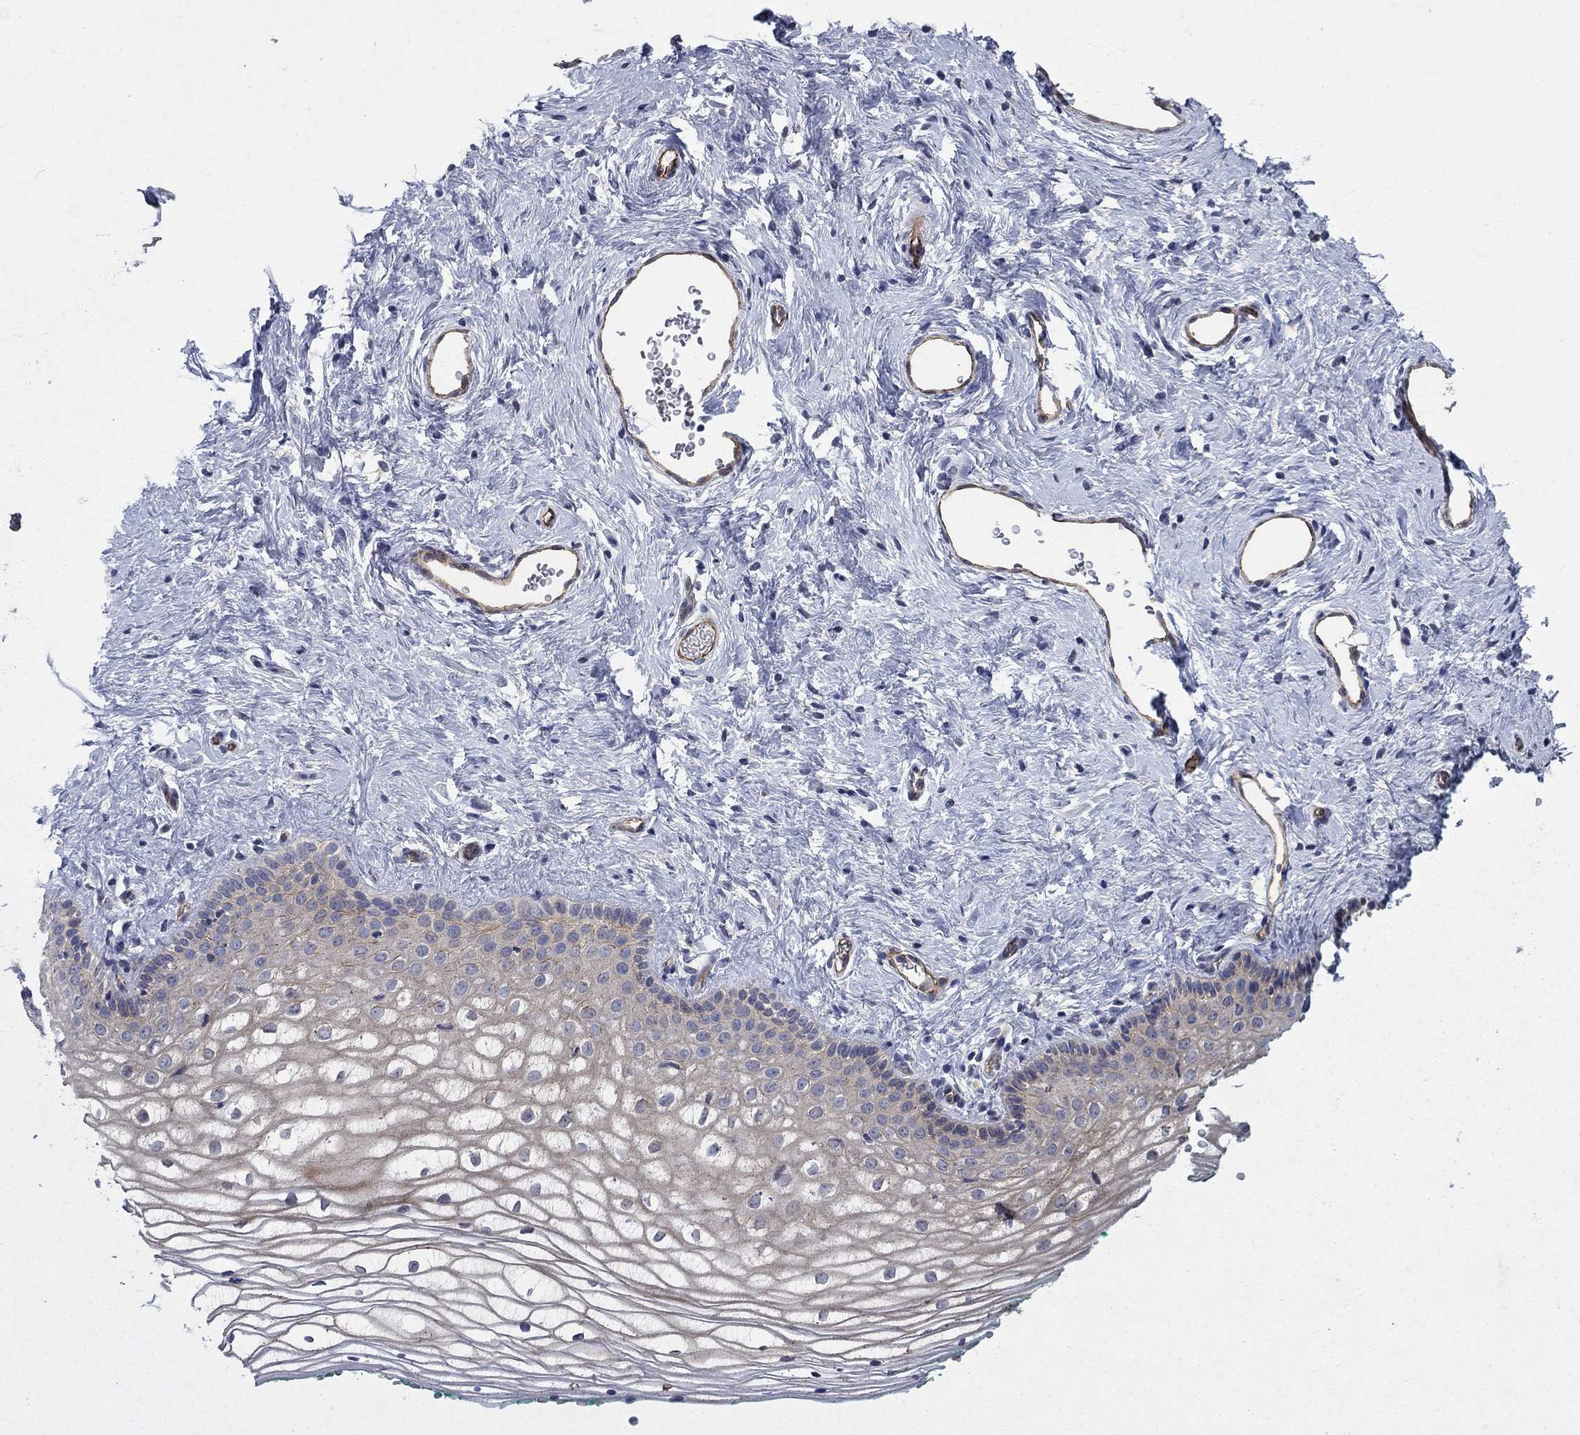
{"staining": {"intensity": "strong", "quantity": "<25%", "location": "cytoplasmic/membranous"}, "tissue": "vagina", "cell_type": "Squamous epithelial cells", "image_type": "normal", "snomed": [{"axis": "morphology", "description": "Normal tissue, NOS"}, {"axis": "topography", "description": "Vagina"}], "caption": "This is an image of immunohistochemistry (IHC) staining of normal vagina, which shows strong staining in the cytoplasmic/membranous of squamous epithelial cells.", "gene": "SLC7A1", "patient": {"sex": "female", "age": 36}}